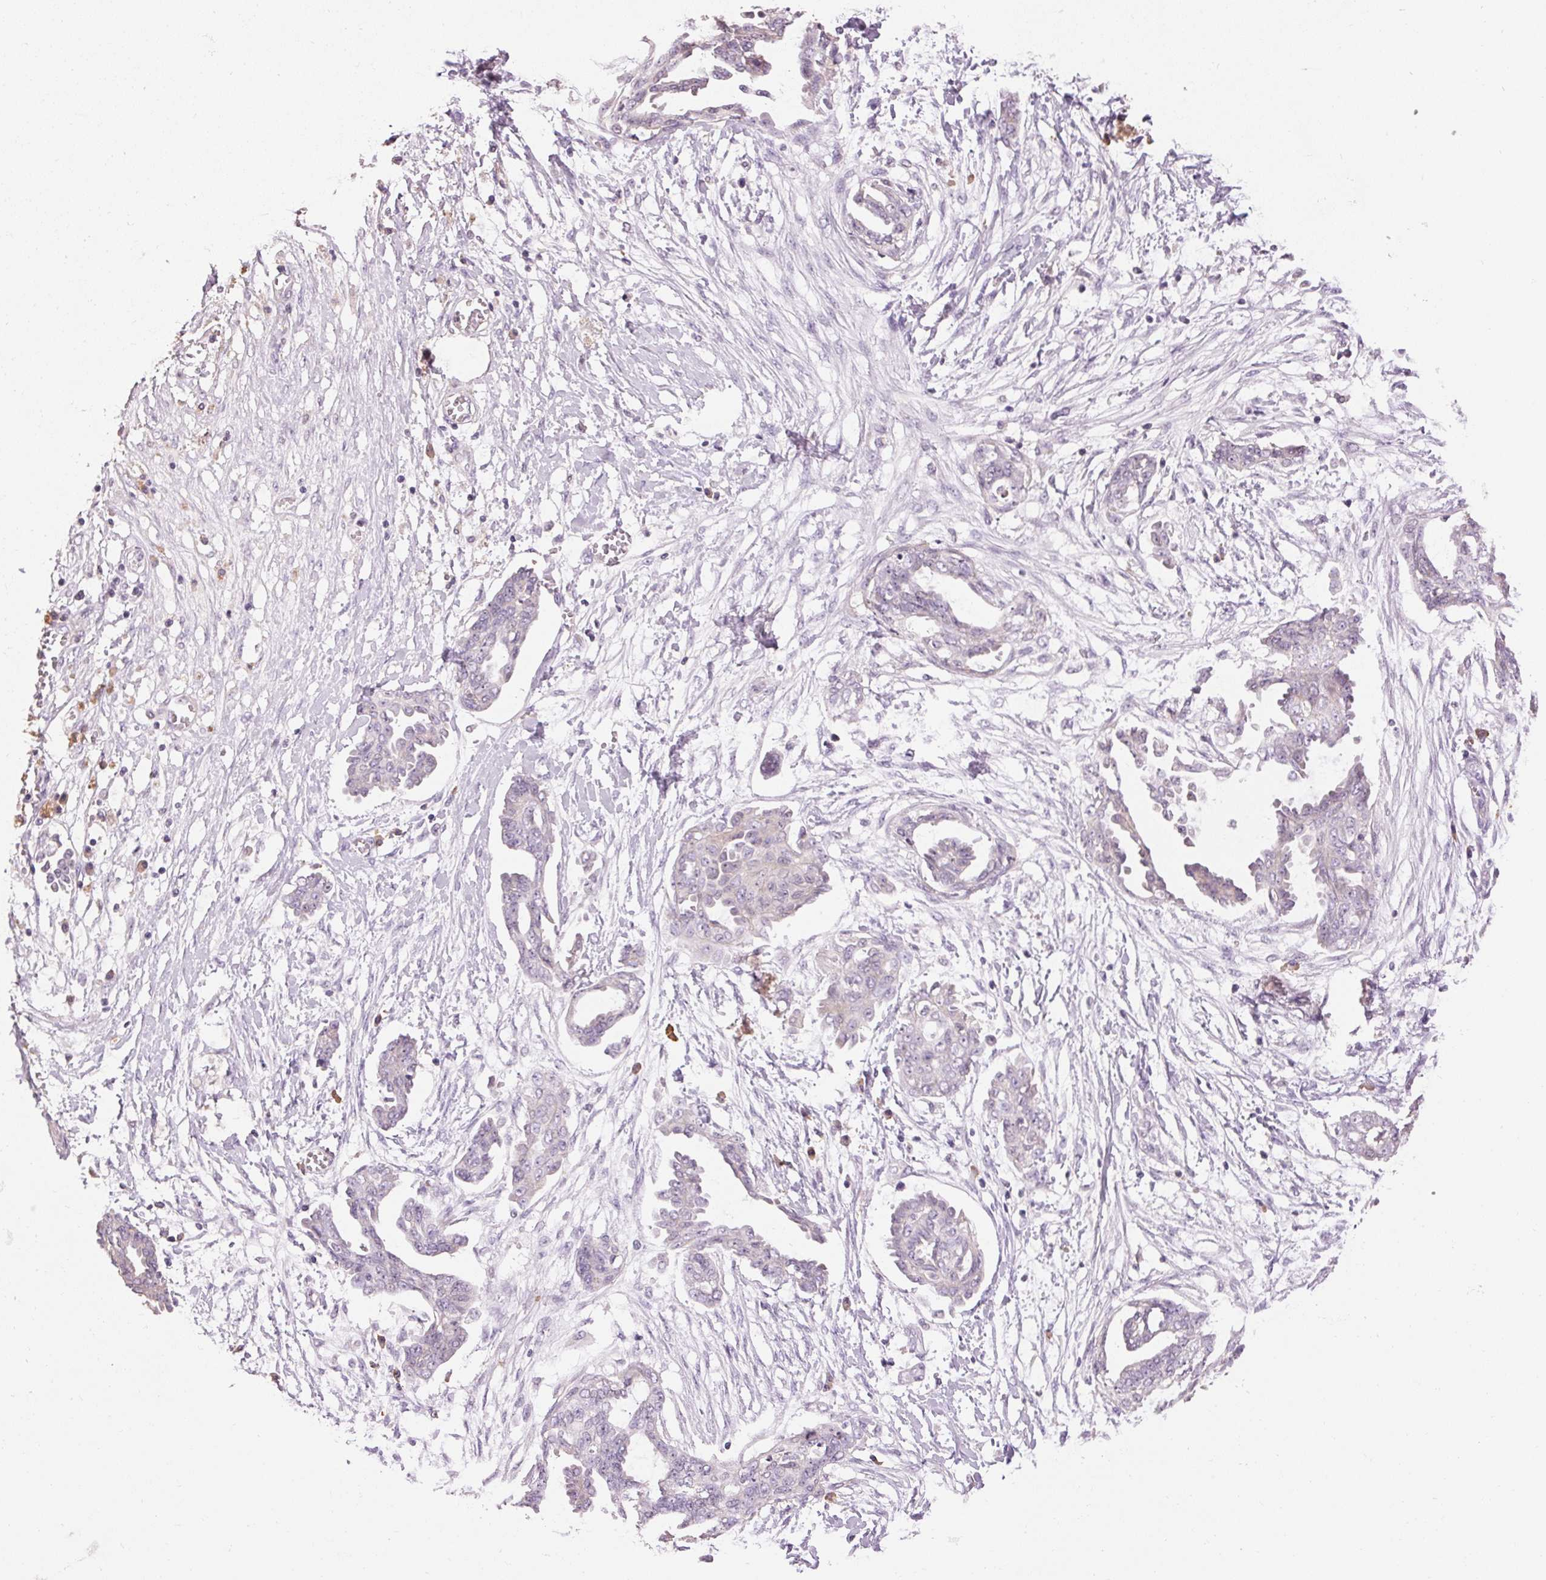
{"staining": {"intensity": "negative", "quantity": "none", "location": "none"}, "tissue": "ovarian cancer", "cell_type": "Tumor cells", "image_type": "cancer", "snomed": [{"axis": "morphology", "description": "Cystadenocarcinoma, serous, NOS"}, {"axis": "topography", "description": "Ovary"}], "caption": "Tumor cells are negative for brown protein staining in ovarian cancer (serous cystadenocarcinoma).", "gene": "LYZL6", "patient": {"sex": "female", "age": 71}}